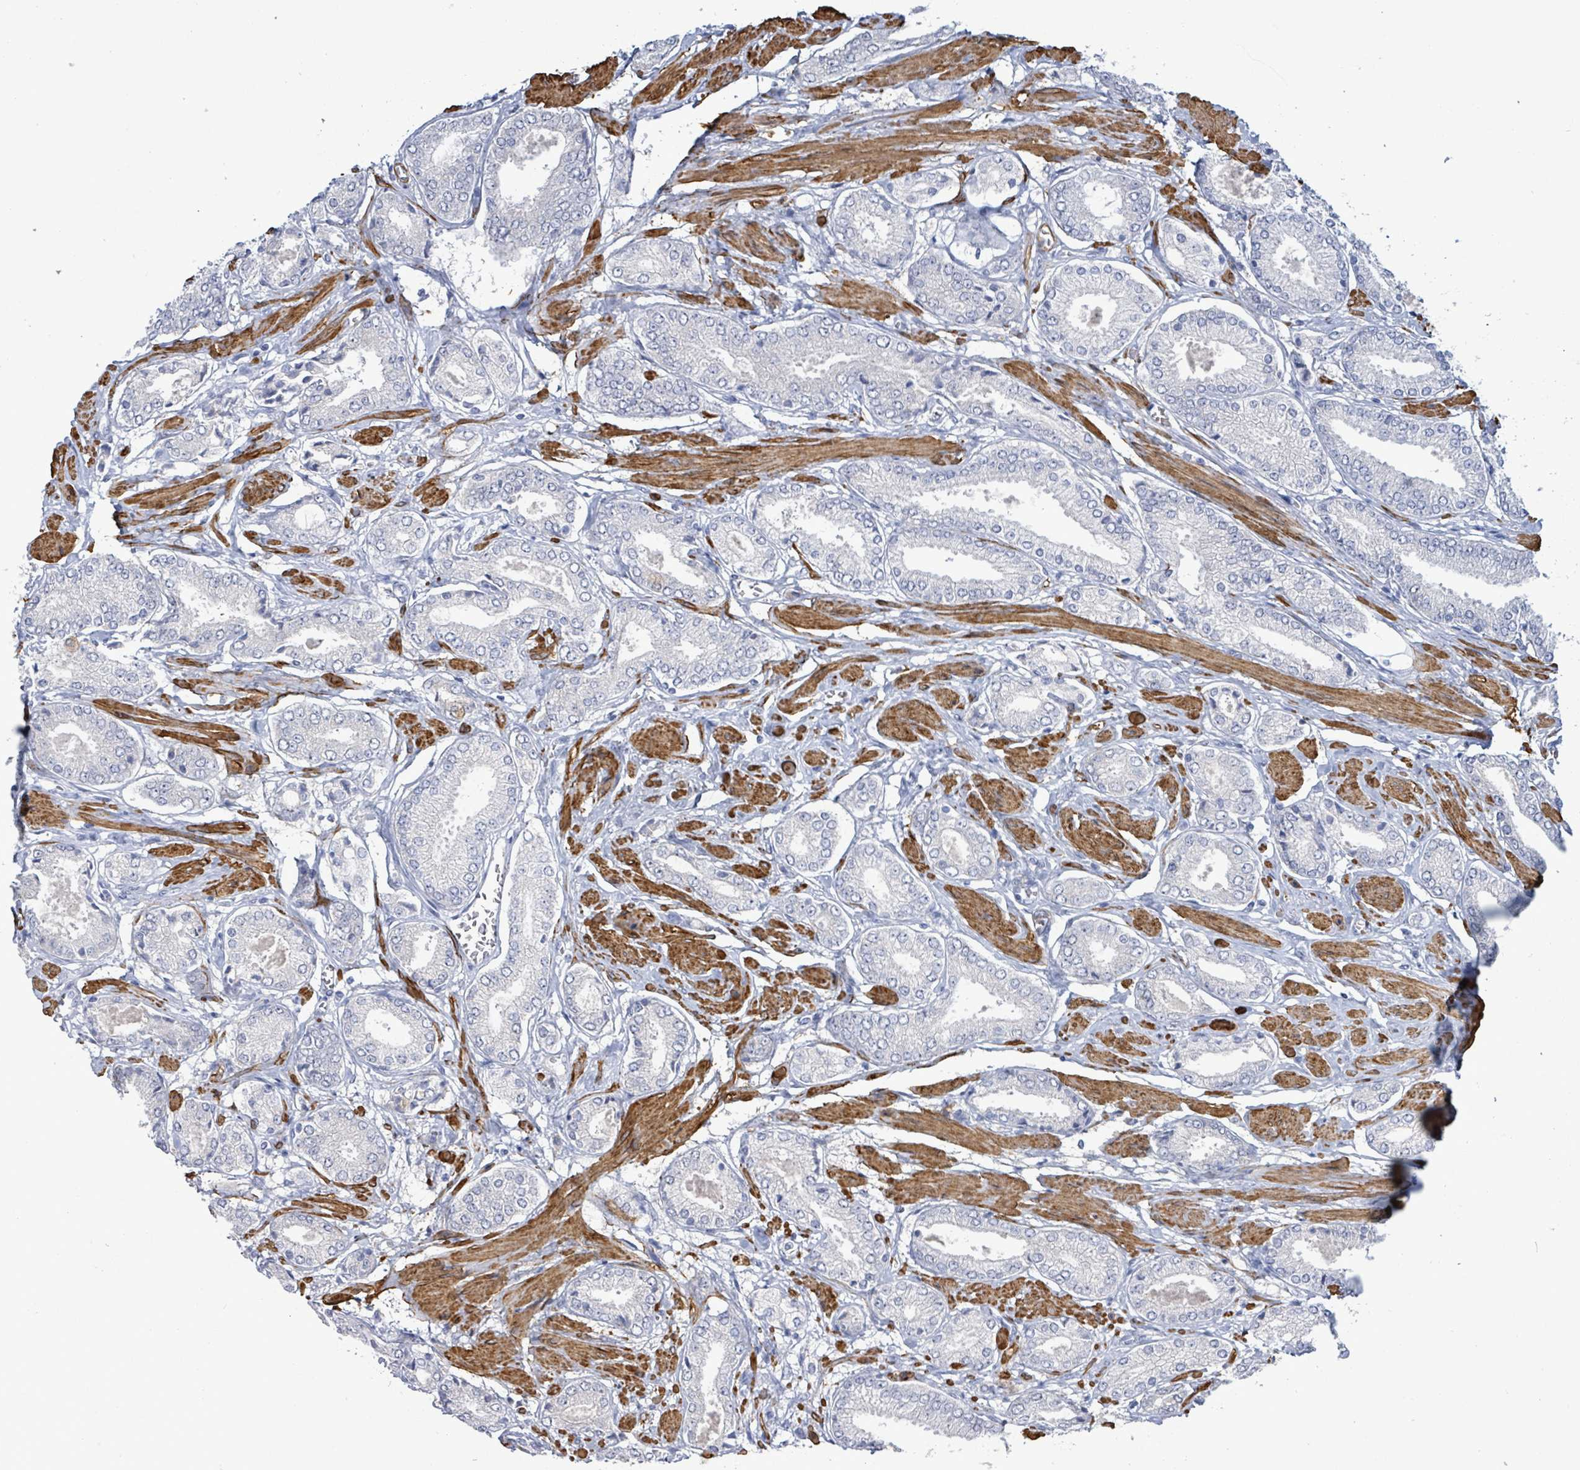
{"staining": {"intensity": "negative", "quantity": "none", "location": "none"}, "tissue": "prostate cancer", "cell_type": "Tumor cells", "image_type": "cancer", "snomed": [{"axis": "morphology", "description": "Adenocarcinoma, High grade"}, {"axis": "topography", "description": "Prostate and seminal vesicle, NOS"}], "caption": "DAB (3,3'-diaminobenzidine) immunohistochemical staining of human high-grade adenocarcinoma (prostate) reveals no significant expression in tumor cells.", "gene": "DMRTC1B", "patient": {"sex": "male", "age": 64}}